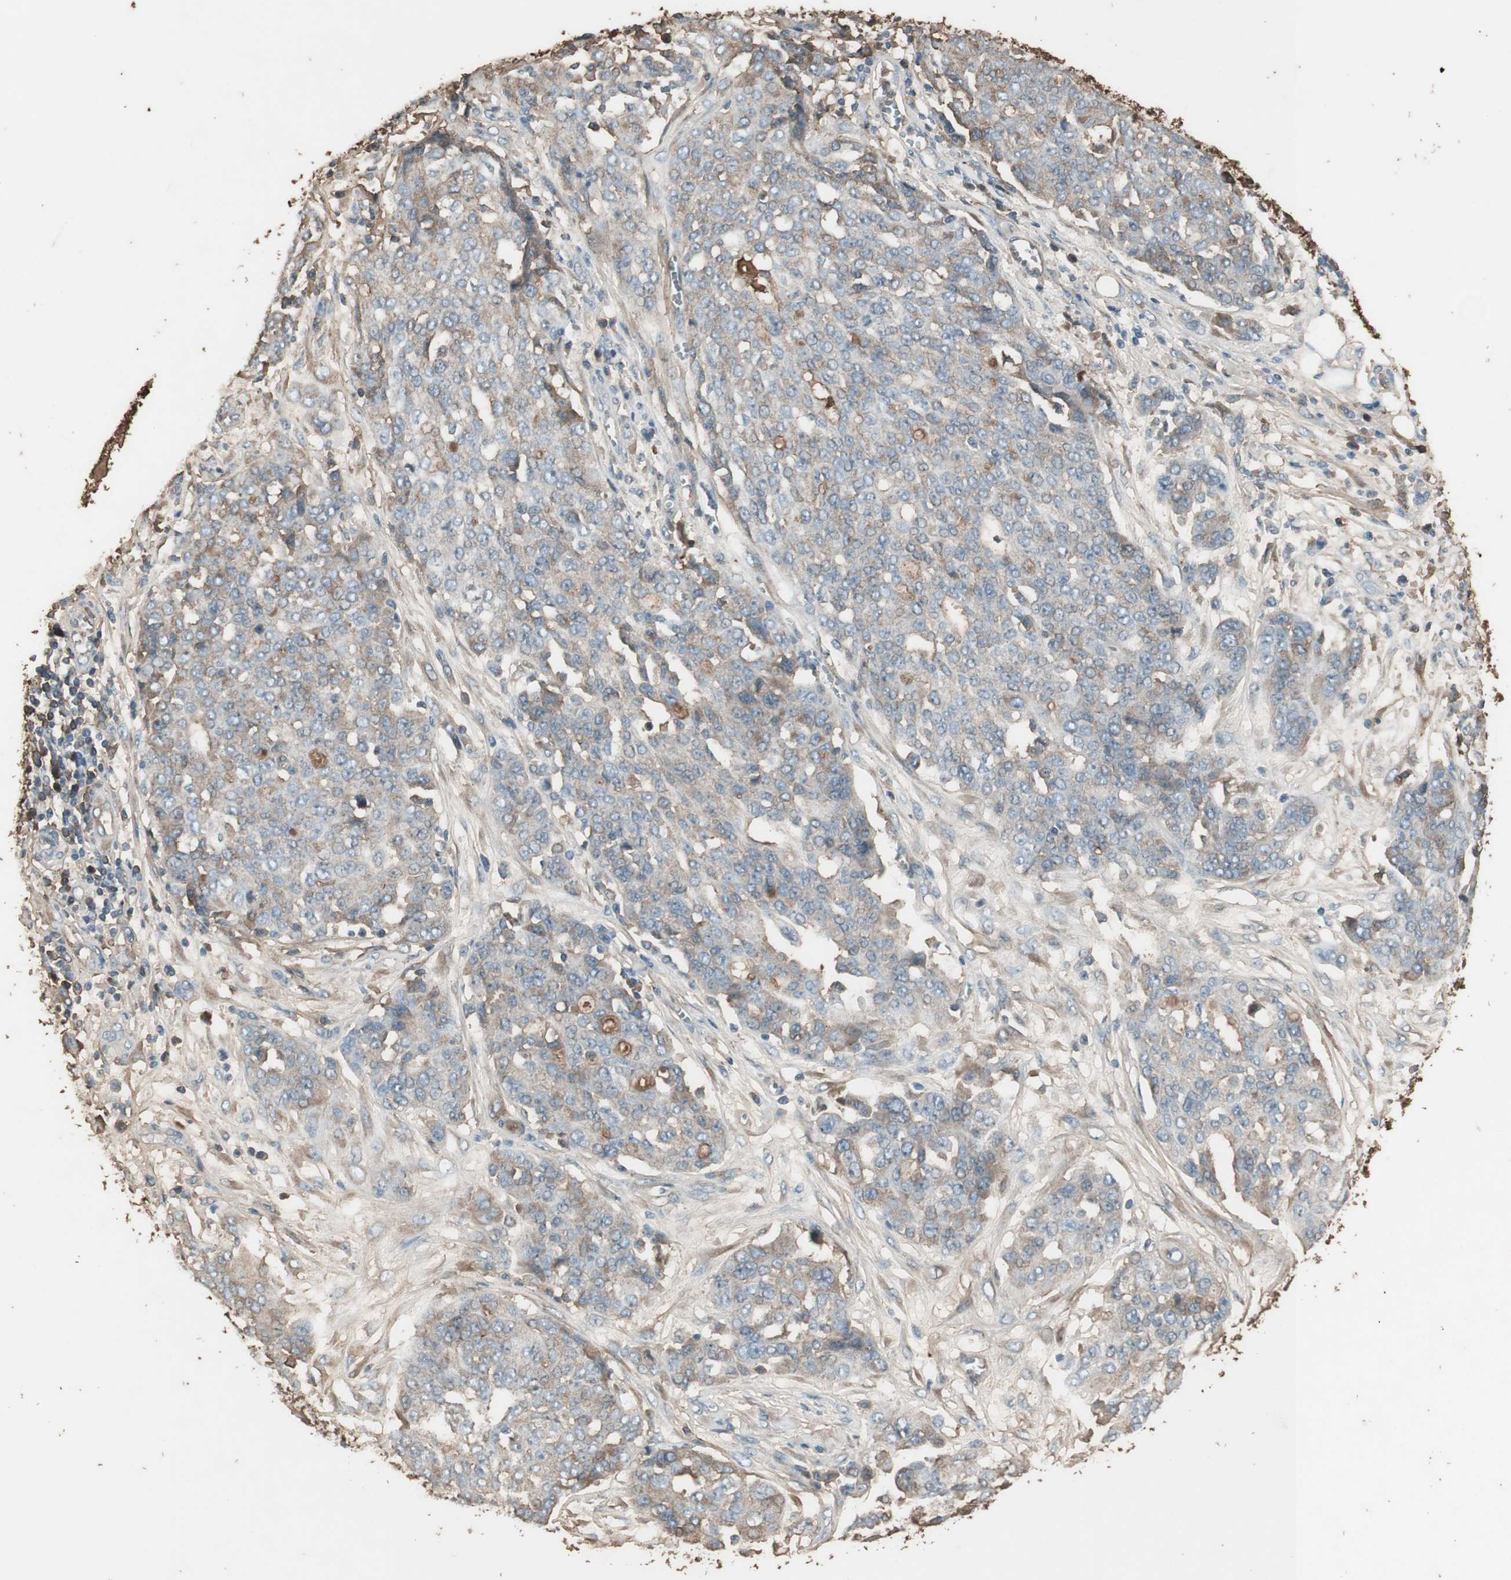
{"staining": {"intensity": "negative", "quantity": "none", "location": "none"}, "tissue": "ovarian cancer", "cell_type": "Tumor cells", "image_type": "cancer", "snomed": [{"axis": "morphology", "description": "Cystadenocarcinoma, serous, NOS"}, {"axis": "topography", "description": "Soft tissue"}, {"axis": "topography", "description": "Ovary"}], "caption": "High magnification brightfield microscopy of ovarian serous cystadenocarcinoma stained with DAB (3,3'-diaminobenzidine) (brown) and counterstained with hematoxylin (blue): tumor cells show no significant expression.", "gene": "MMP14", "patient": {"sex": "female", "age": 57}}